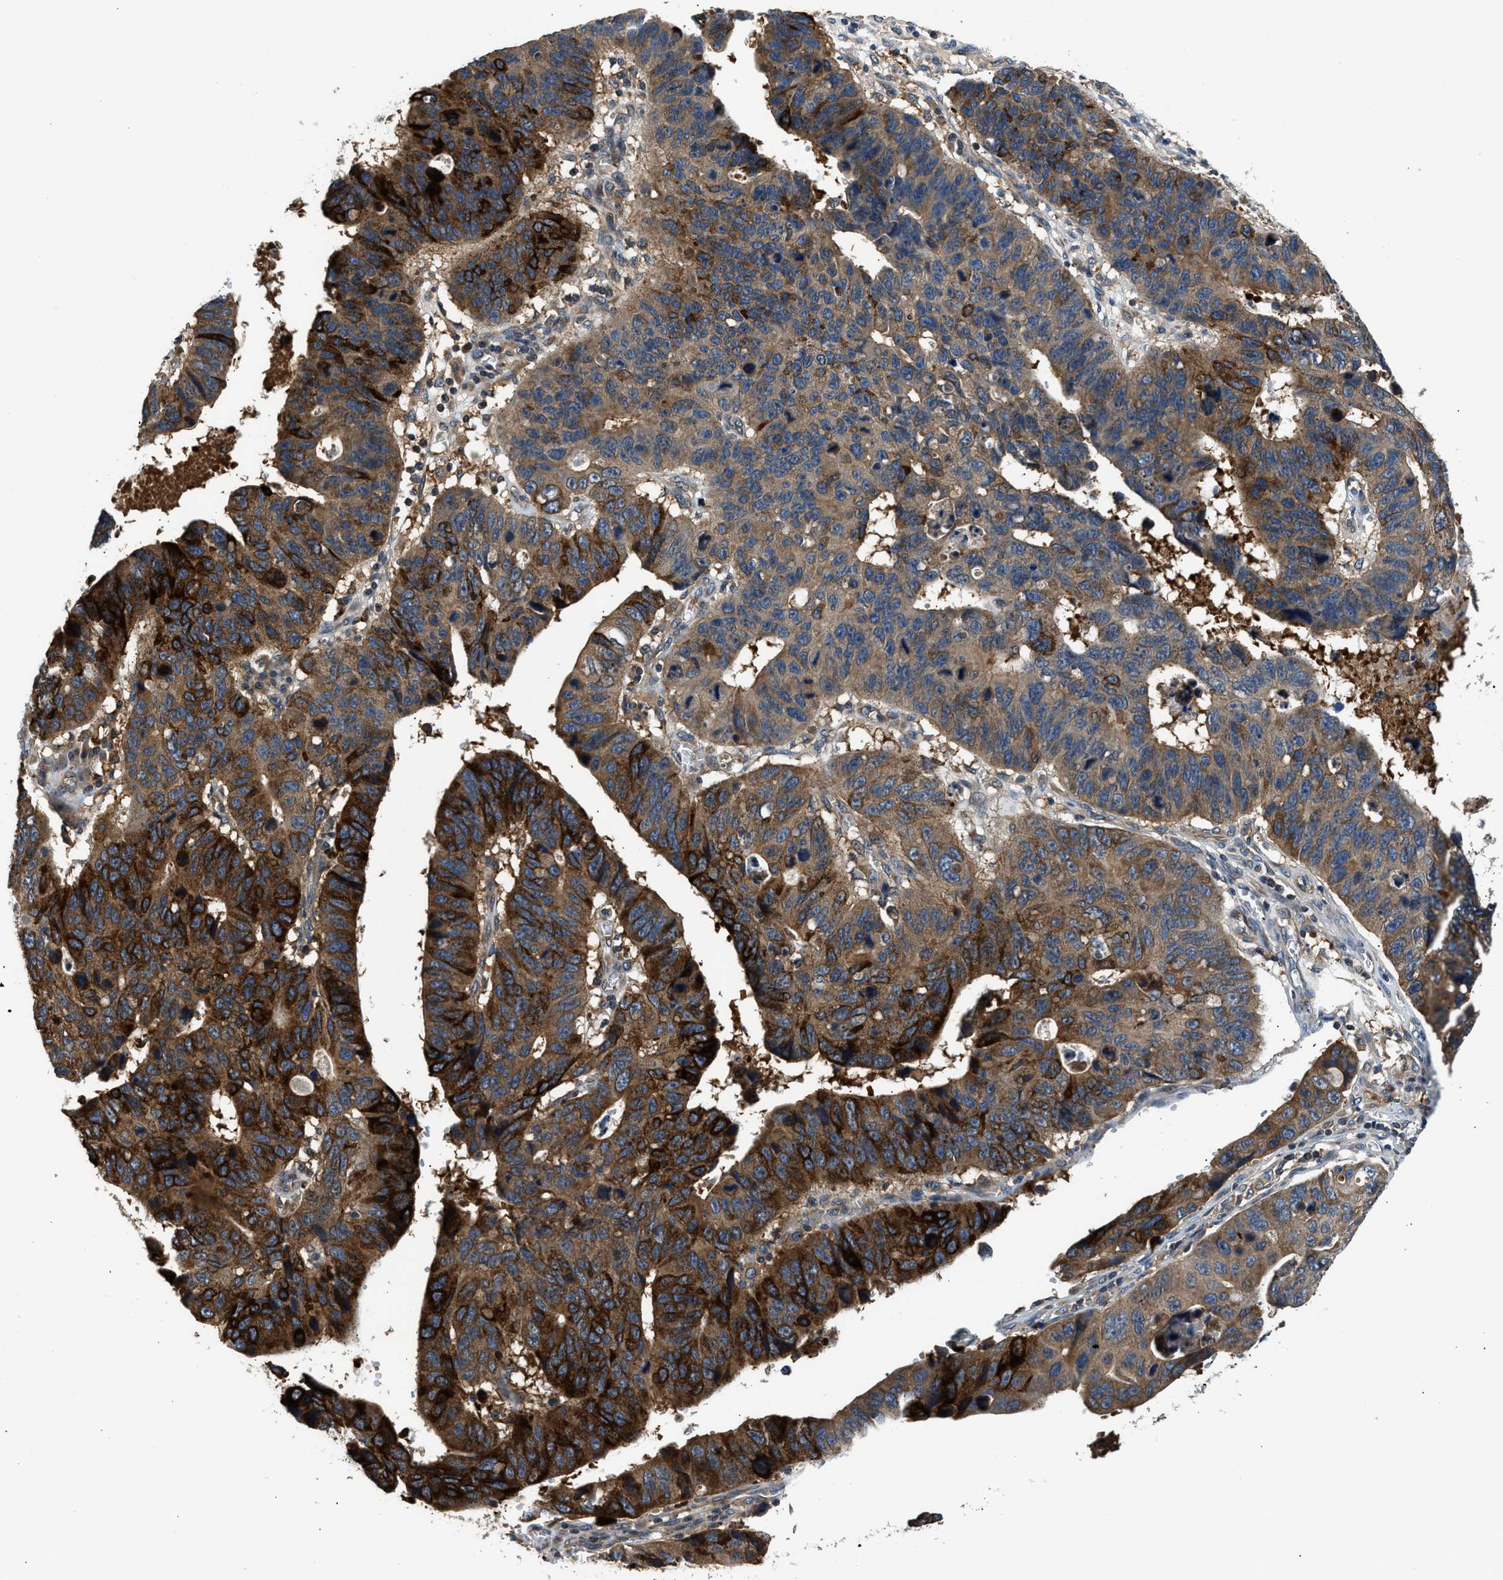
{"staining": {"intensity": "strong", "quantity": ">75%", "location": "cytoplasmic/membranous"}, "tissue": "stomach cancer", "cell_type": "Tumor cells", "image_type": "cancer", "snomed": [{"axis": "morphology", "description": "Adenocarcinoma, NOS"}, {"axis": "topography", "description": "Stomach"}], "caption": "Immunohistochemistry (DAB) staining of adenocarcinoma (stomach) displays strong cytoplasmic/membranous protein expression in approximately >75% of tumor cells.", "gene": "IL3RA", "patient": {"sex": "male", "age": 59}}